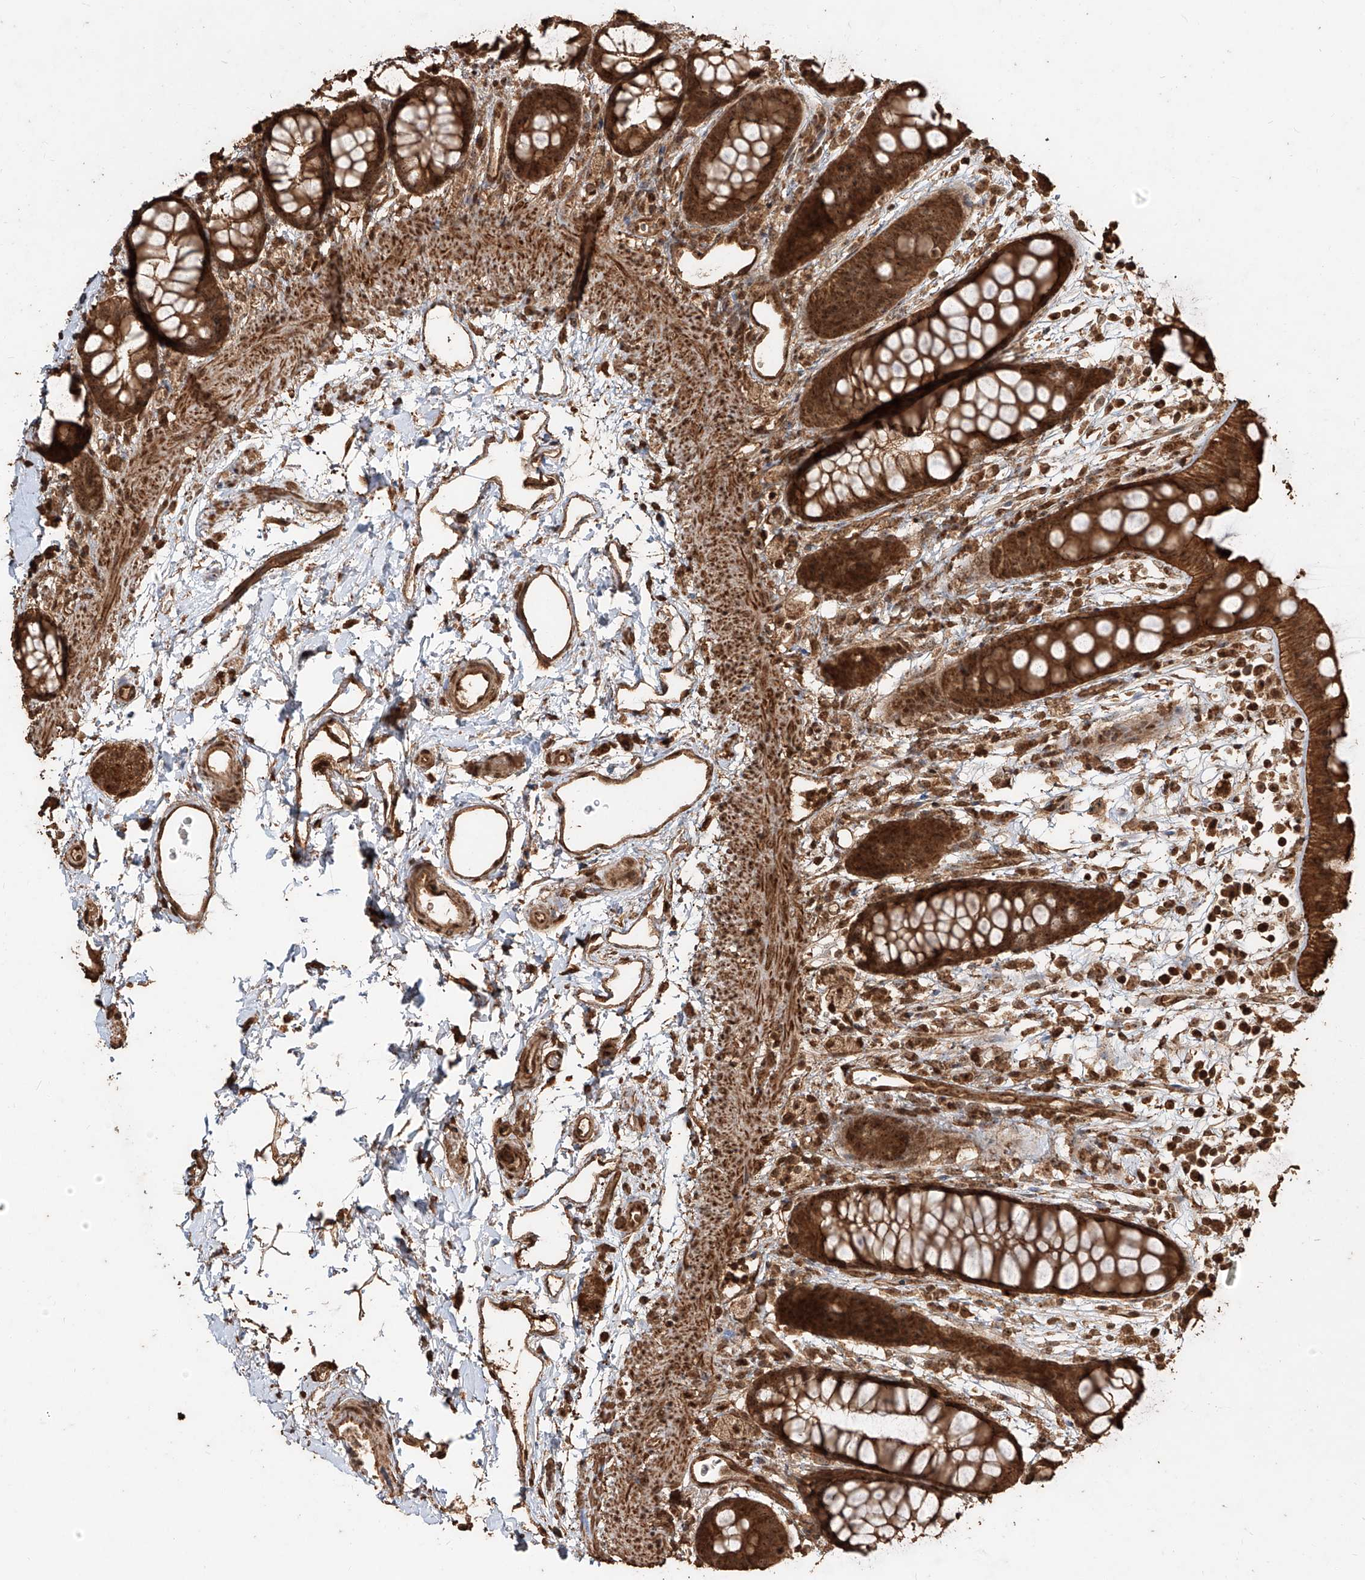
{"staining": {"intensity": "moderate", "quantity": ">75%", "location": "cytoplasmic/membranous,nuclear"}, "tissue": "rectum", "cell_type": "Glandular cells", "image_type": "normal", "snomed": [{"axis": "morphology", "description": "Normal tissue, NOS"}, {"axis": "topography", "description": "Rectum"}], "caption": "Unremarkable rectum was stained to show a protein in brown. There is medium levels of moderate cytoplasmic/membranous,nuclear expression in about >75% of glandular cells. Immunohistochemistry (ihc) stains the protein in brown and the nuclei are stained blue.", "gene": "ZNF660", "patient": {"sex": "female", "age": 65}}